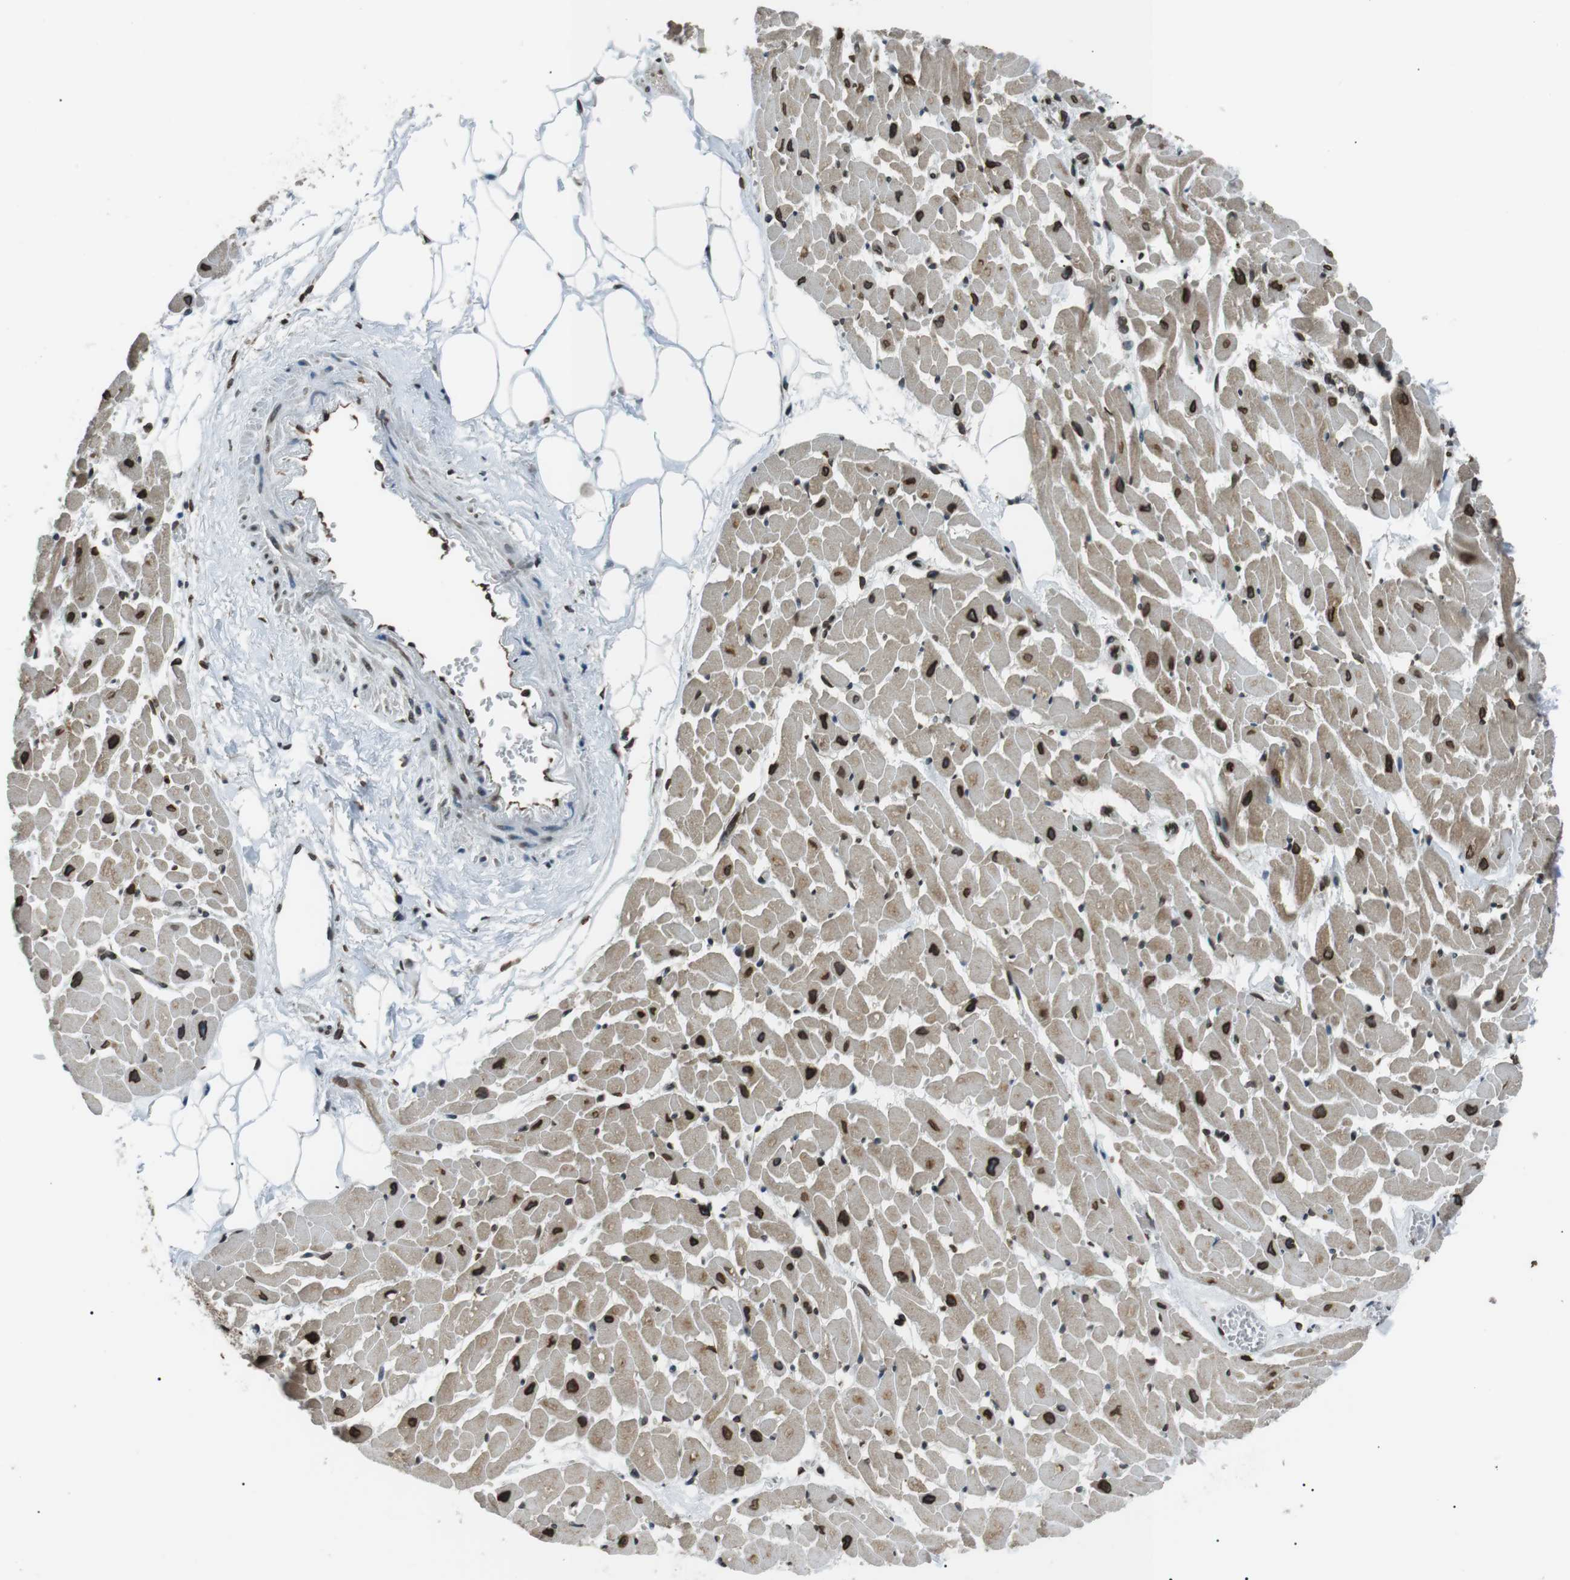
{"staining": {"intensity": "strong", "quantity": ">75%", "location": "cytoplasmic/membranous,nuclear"}, "tissue": "heart muscle", "cell_type": "Cardiomyocytes", "image_type": "normal", "snomed": [{"axis": "morphology", "description": "Normal tissue, NOS"}, {"axis": "topography", "description": "Heart"}], "caption": "Protein staining exhibits strong cytoplasmic/membranous,nuclear positivity in approximately >75% of cardiomyocytes in benign heart muscle.", "gene": "TMX4", "patient": {"sex": "female", "age": 19}}